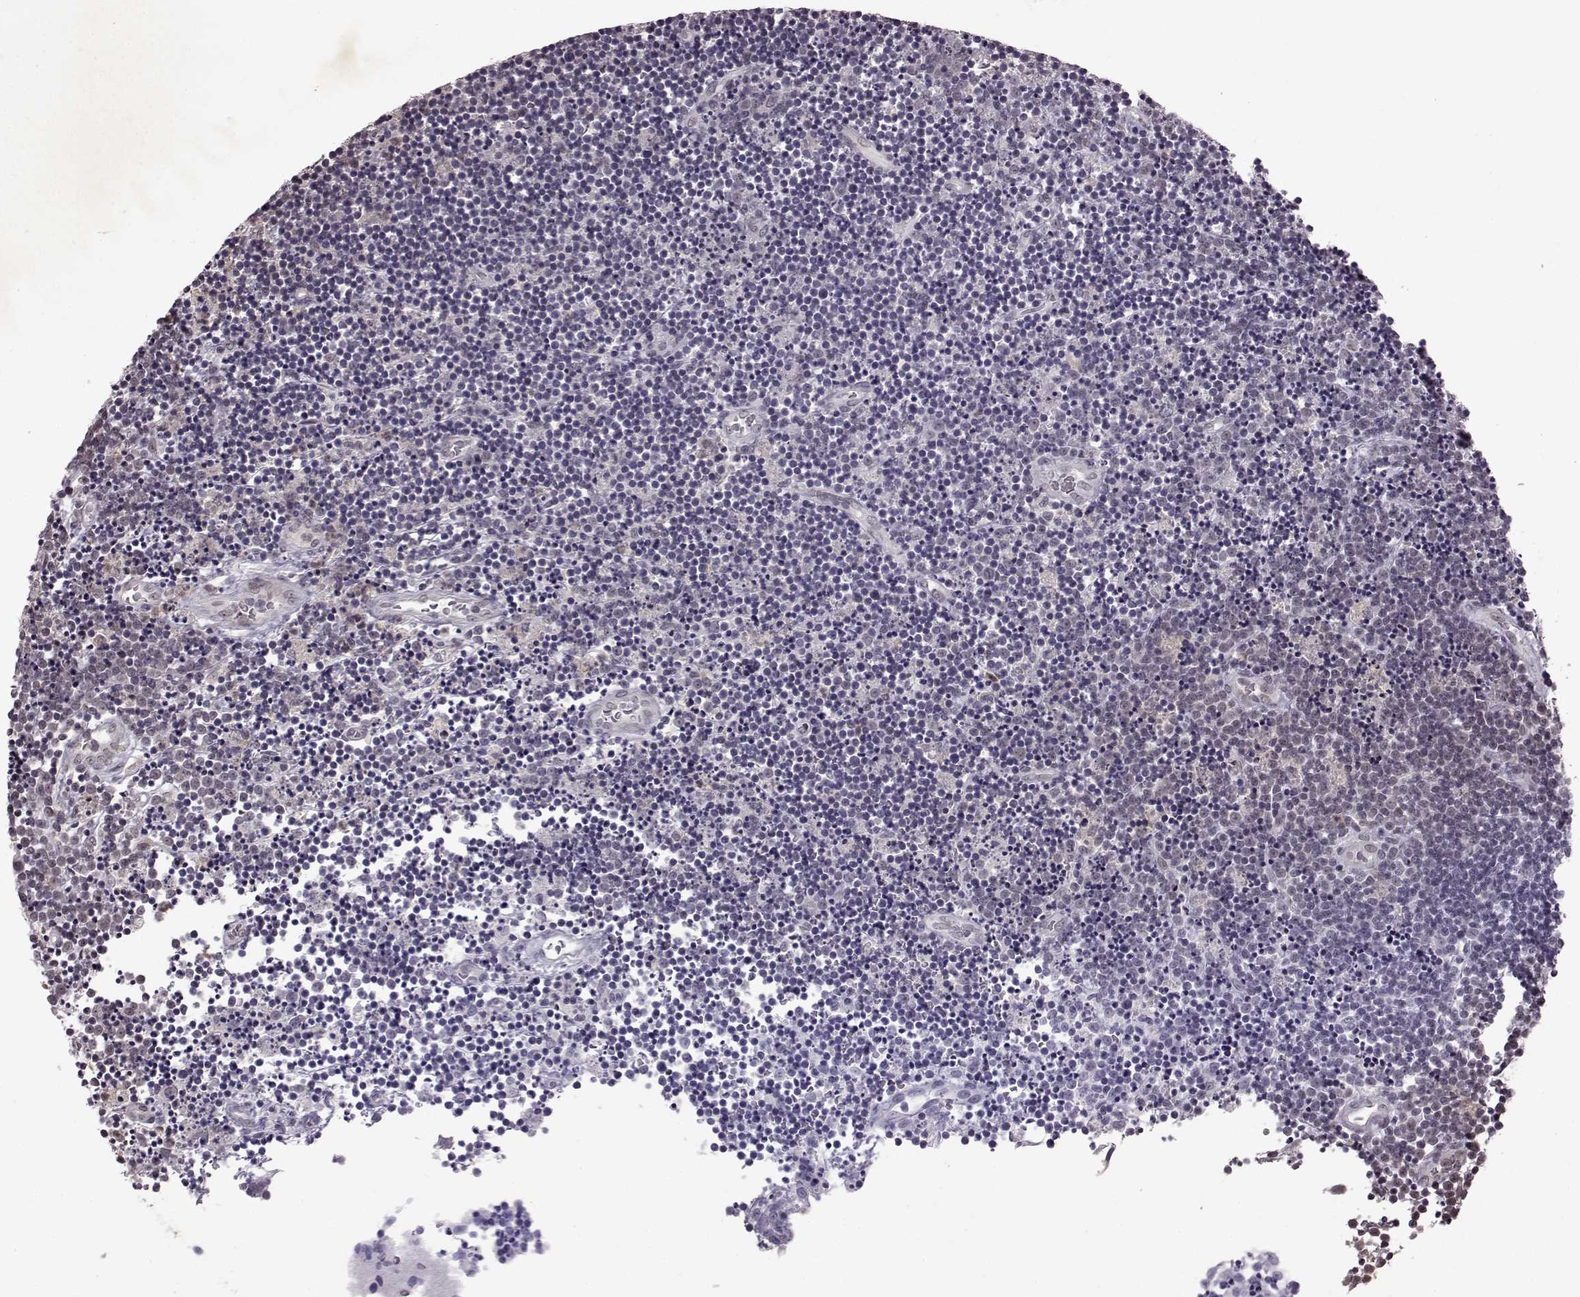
{"staining": {"intensity": "negative", "quantity": "none", "location": "none"}, "tissue": "lymphoma", "cell_type": "Tumor cells", "image_type": "cancer", "snomed": [{"axis": "morphology", "description": "Malignant lymphoma, non-Hodgkin's type, Low grade"}, {"axis": "topography", "description": "Brain"}], "caption": "An image of human low-grade malignant lymphoma, non-Hodgkin's type is negative for staining in tumor cells.", "gene": "SLC28A2", "patient": {"sex": "female", "age": 66}}